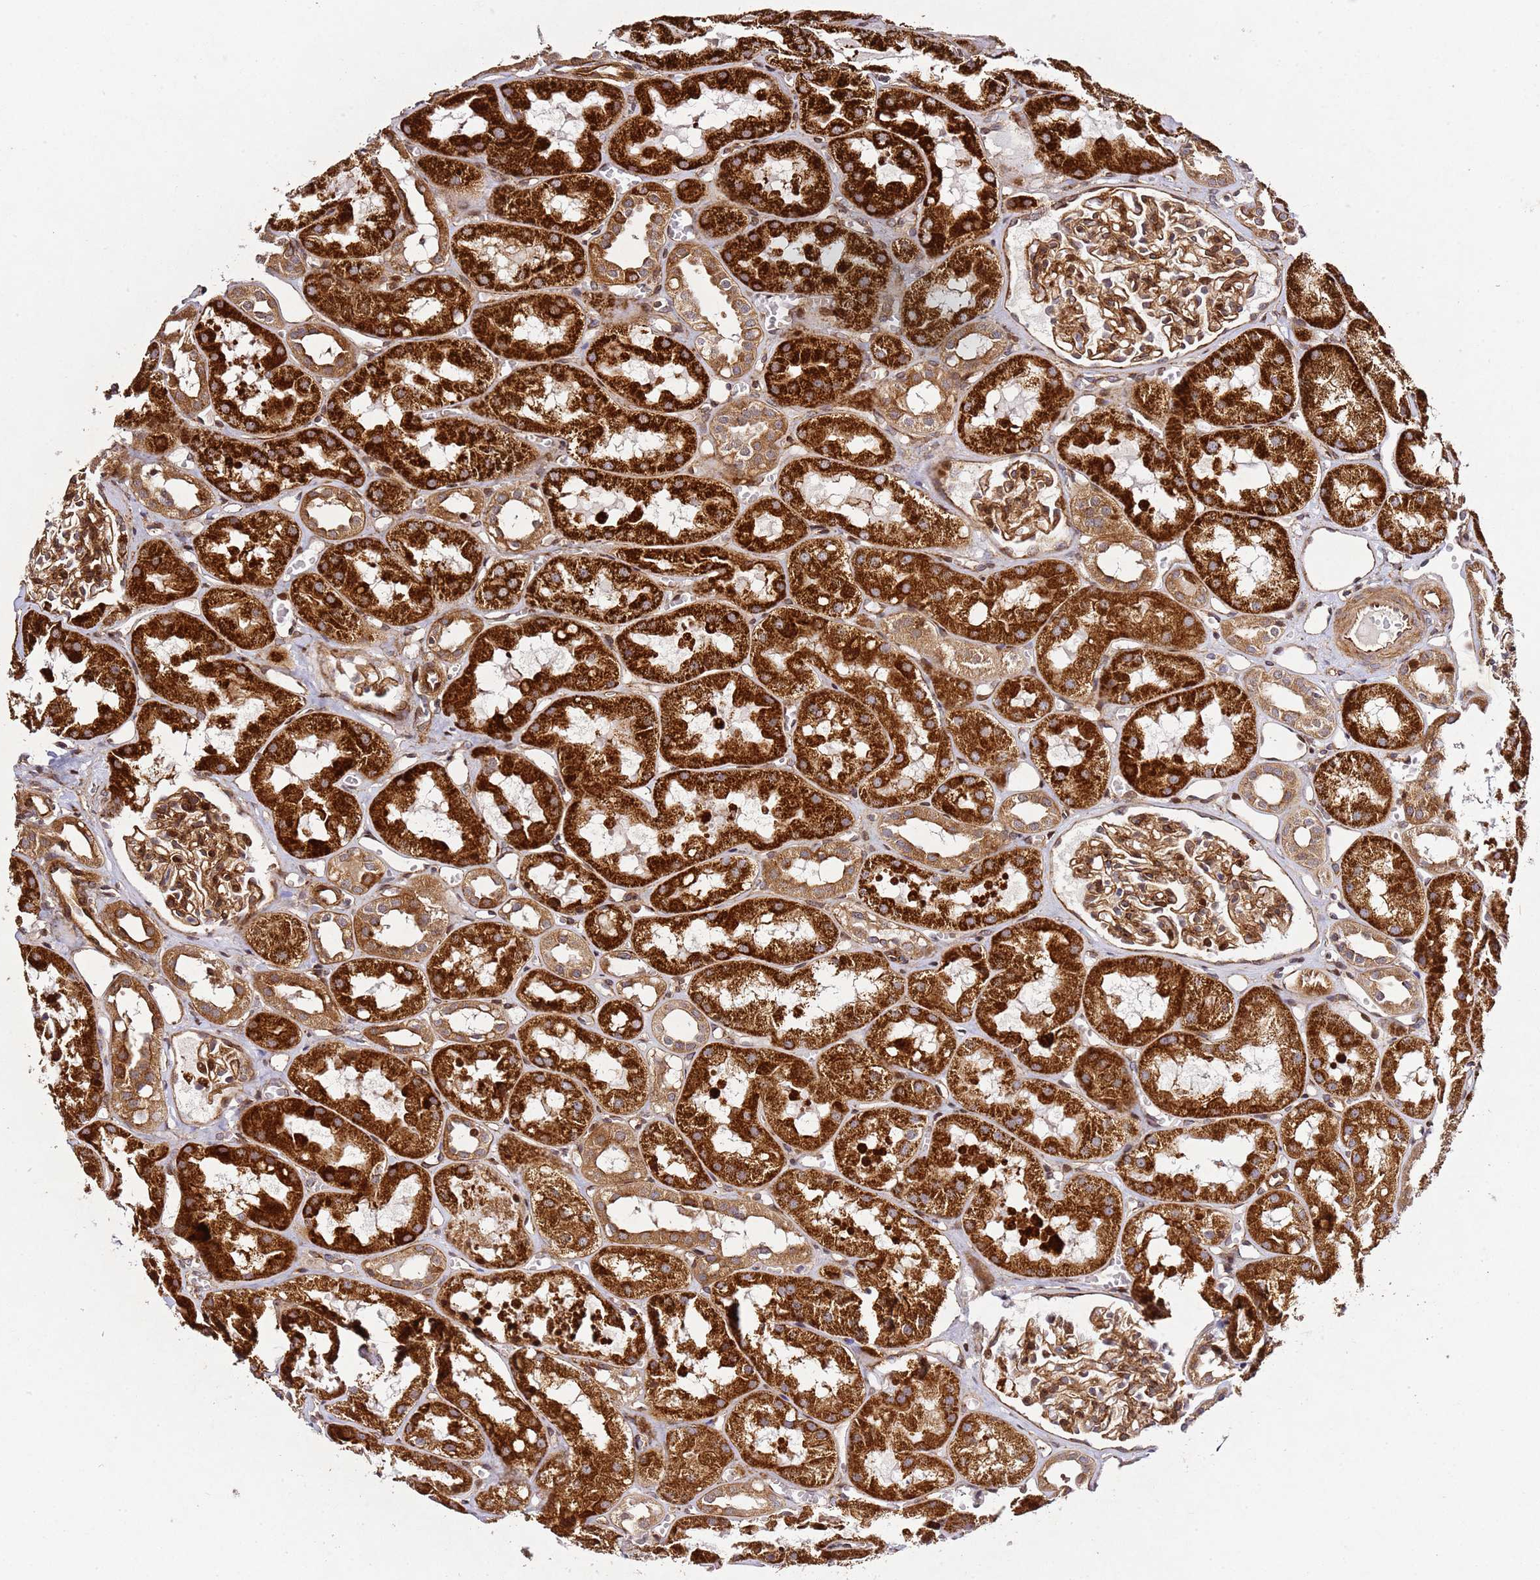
{"staining": {"intensity": "moderate", "quantity": ">75%", "location": "cytoplasmic/membranous,nuclear"}, "tissue": "kidney", "cell_type": "Cells in glomeruli", "image_type": "normal", "snomed": [{"axis": "morphology", "description": "Normal tissue, NOS"}, {"axis": "topography", "description": "Kidney"}], "caption": "Immunohistochemistry (IHC) micrograph of unremarkable human kidney stained for a protein (brown), which reveals medium levels of moderate cytoplasmic/membranous,nuclear staining in about >75% of cells in glomeruli.", "gene": "ZNF296", "patient": {"sex": "male", "age": 16}}